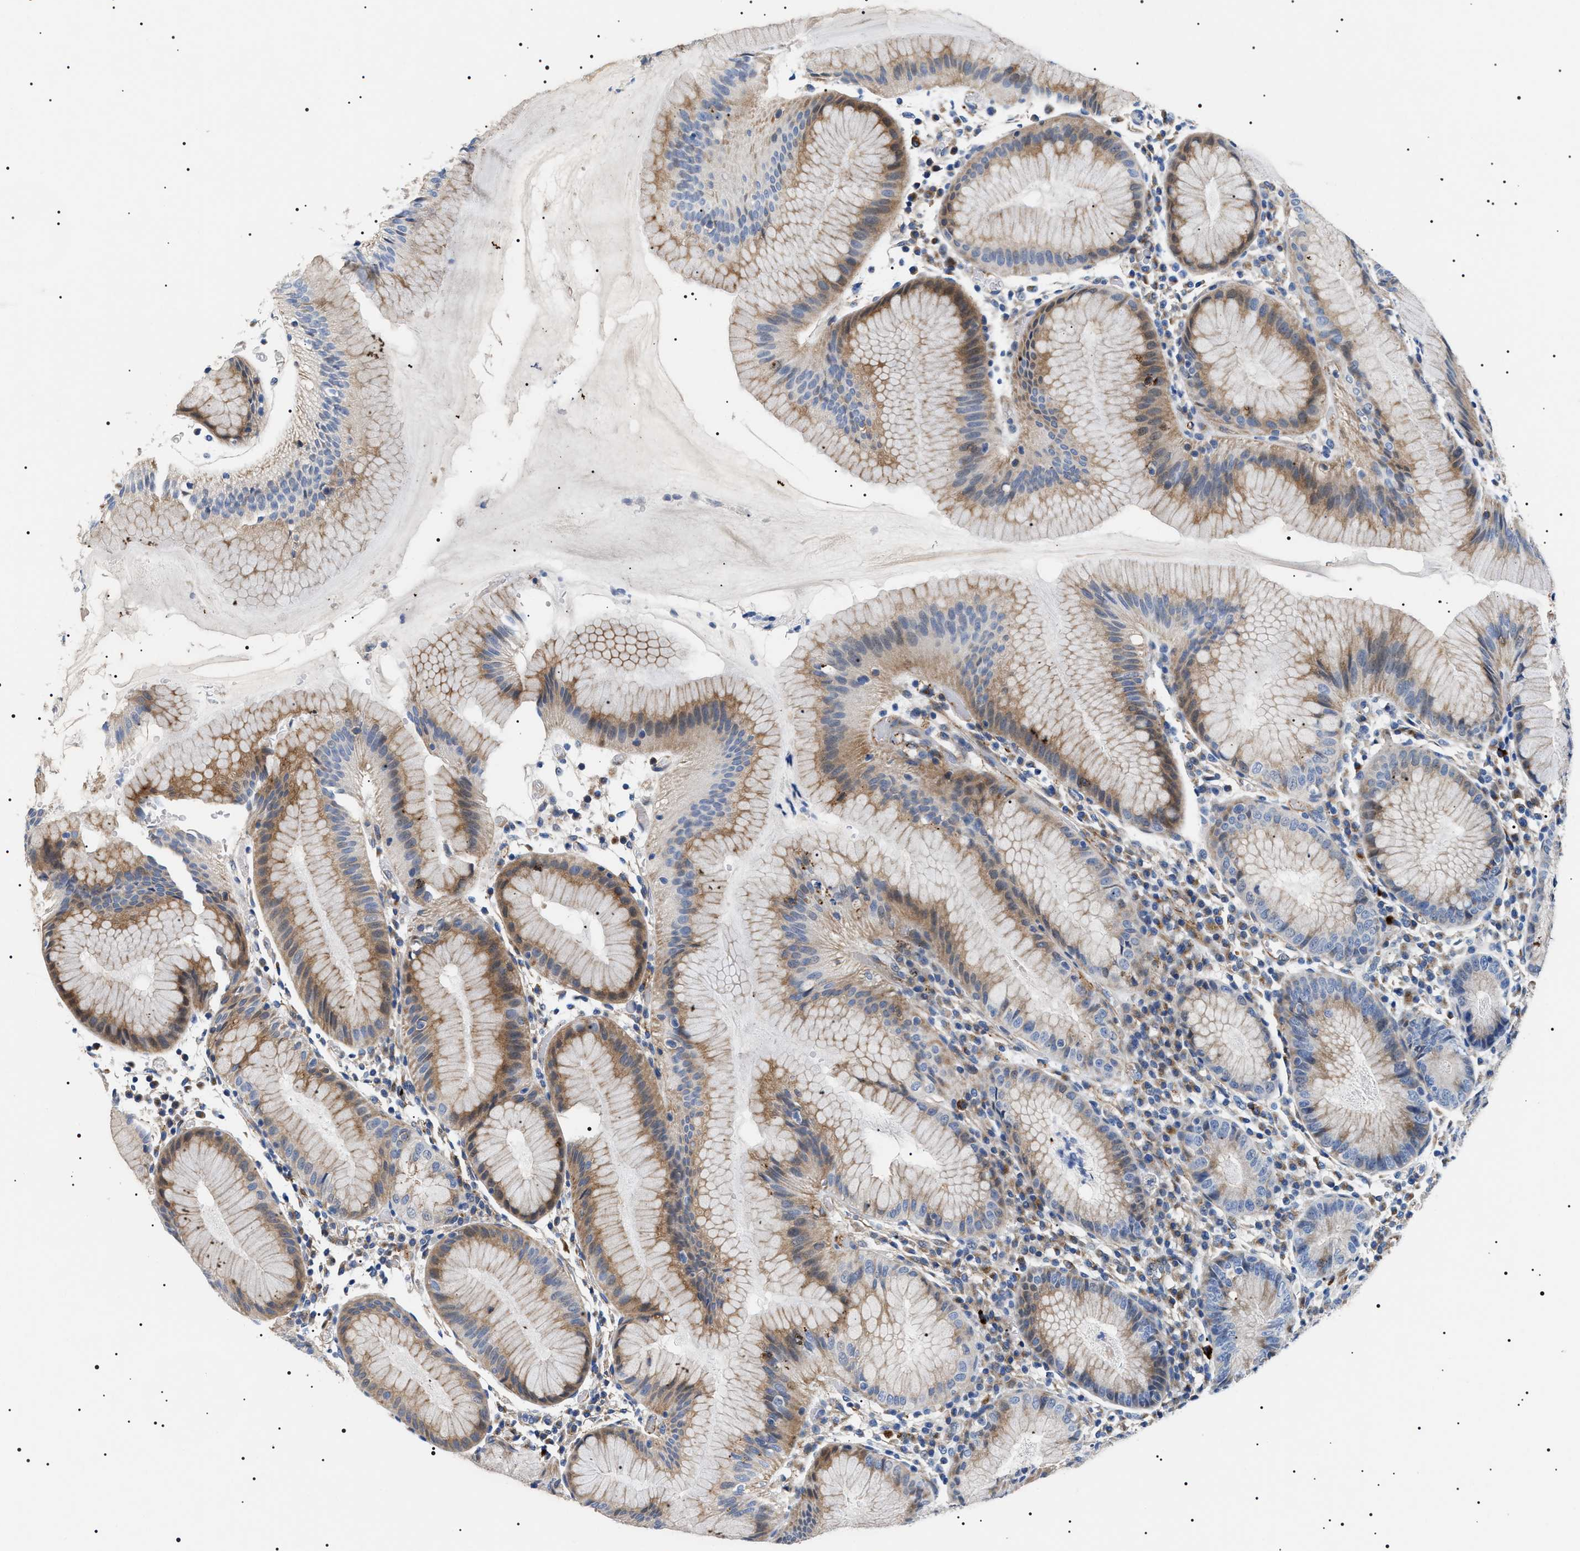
{"staining": {"intensity": "moderate", "quantity": ">75%", "location": "cytoplasmic/membranous"}, "tissue": "stomach", "cell_type": "Glandular cells", "image_type": "normal", "snomed": [{"axis": "morphology", "description": "Normal tissue, NOS"}, {"axis": "topography", "description": "Stomach"}, {"axis": "topography", "description": "Stomach, lower"}], "caption": "A micrograph of human stomach stained for a protein displays moderate cytoplasmic/membranous brown staining in glandular cells.", "gene": "TMEM222", "patient": {"sex": "female", "age": 75}}